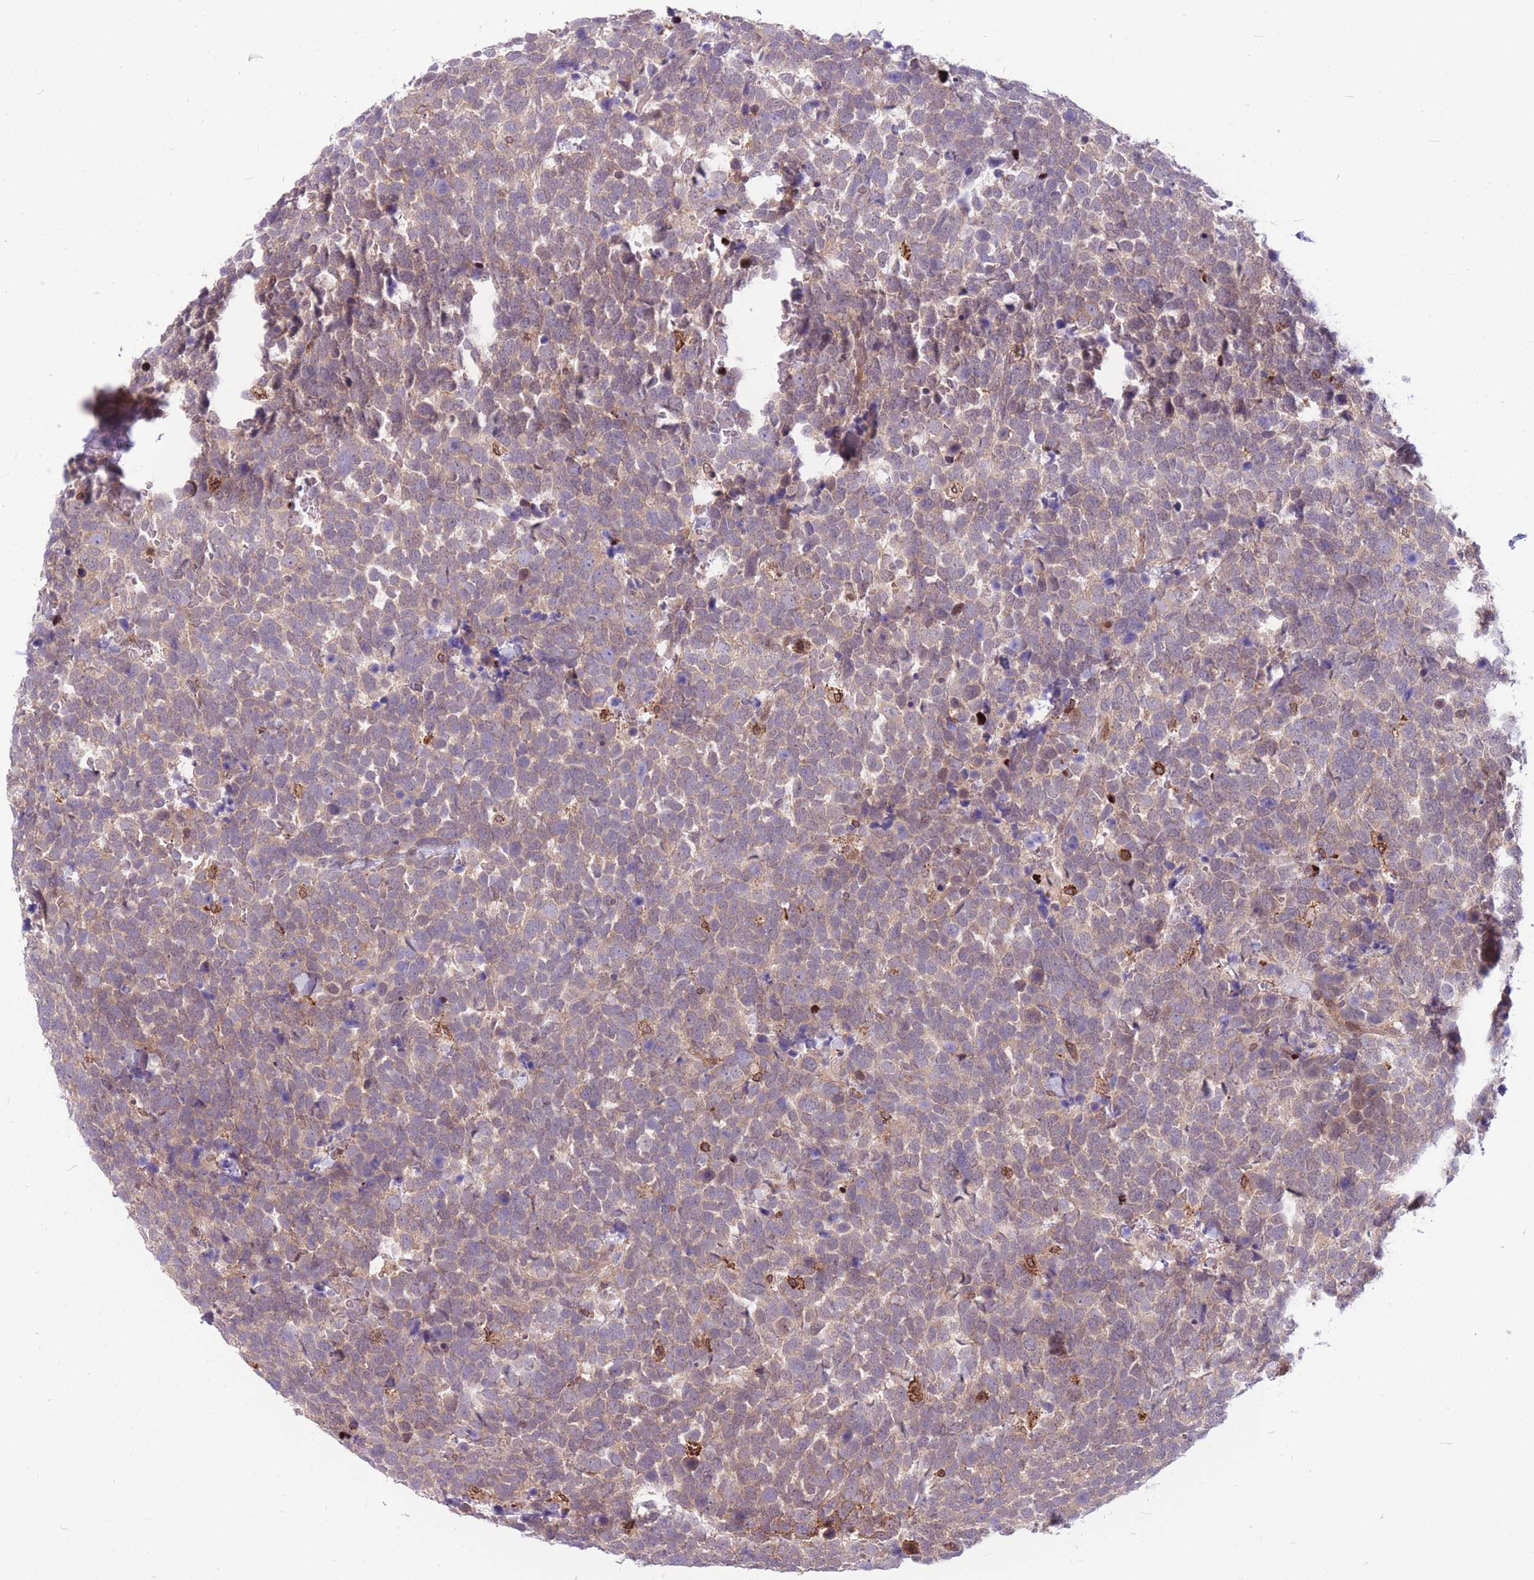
{"staining": {"intensity": "weak", "quantity": "25%-75%", "location": "cytoplasmic/membranous"}, "tissue": "urothelial cancer", "cell_type": "Tumor cells", "image_type": "cancer", "snomed": [{"axis": "morphology", "description": "Urothelial carcinoma, High grade"}, {"axis": "topography", "description": "Urinary bladder"}], "caption": "DAB immunohistochemical staining of human urothelial cancer demonstrates weak cytoplasmic/membranous protein staining in about 25%-75% of tumor cells.", "gene": "TCF20", "patient": {"sex": "female", "age": 82}}